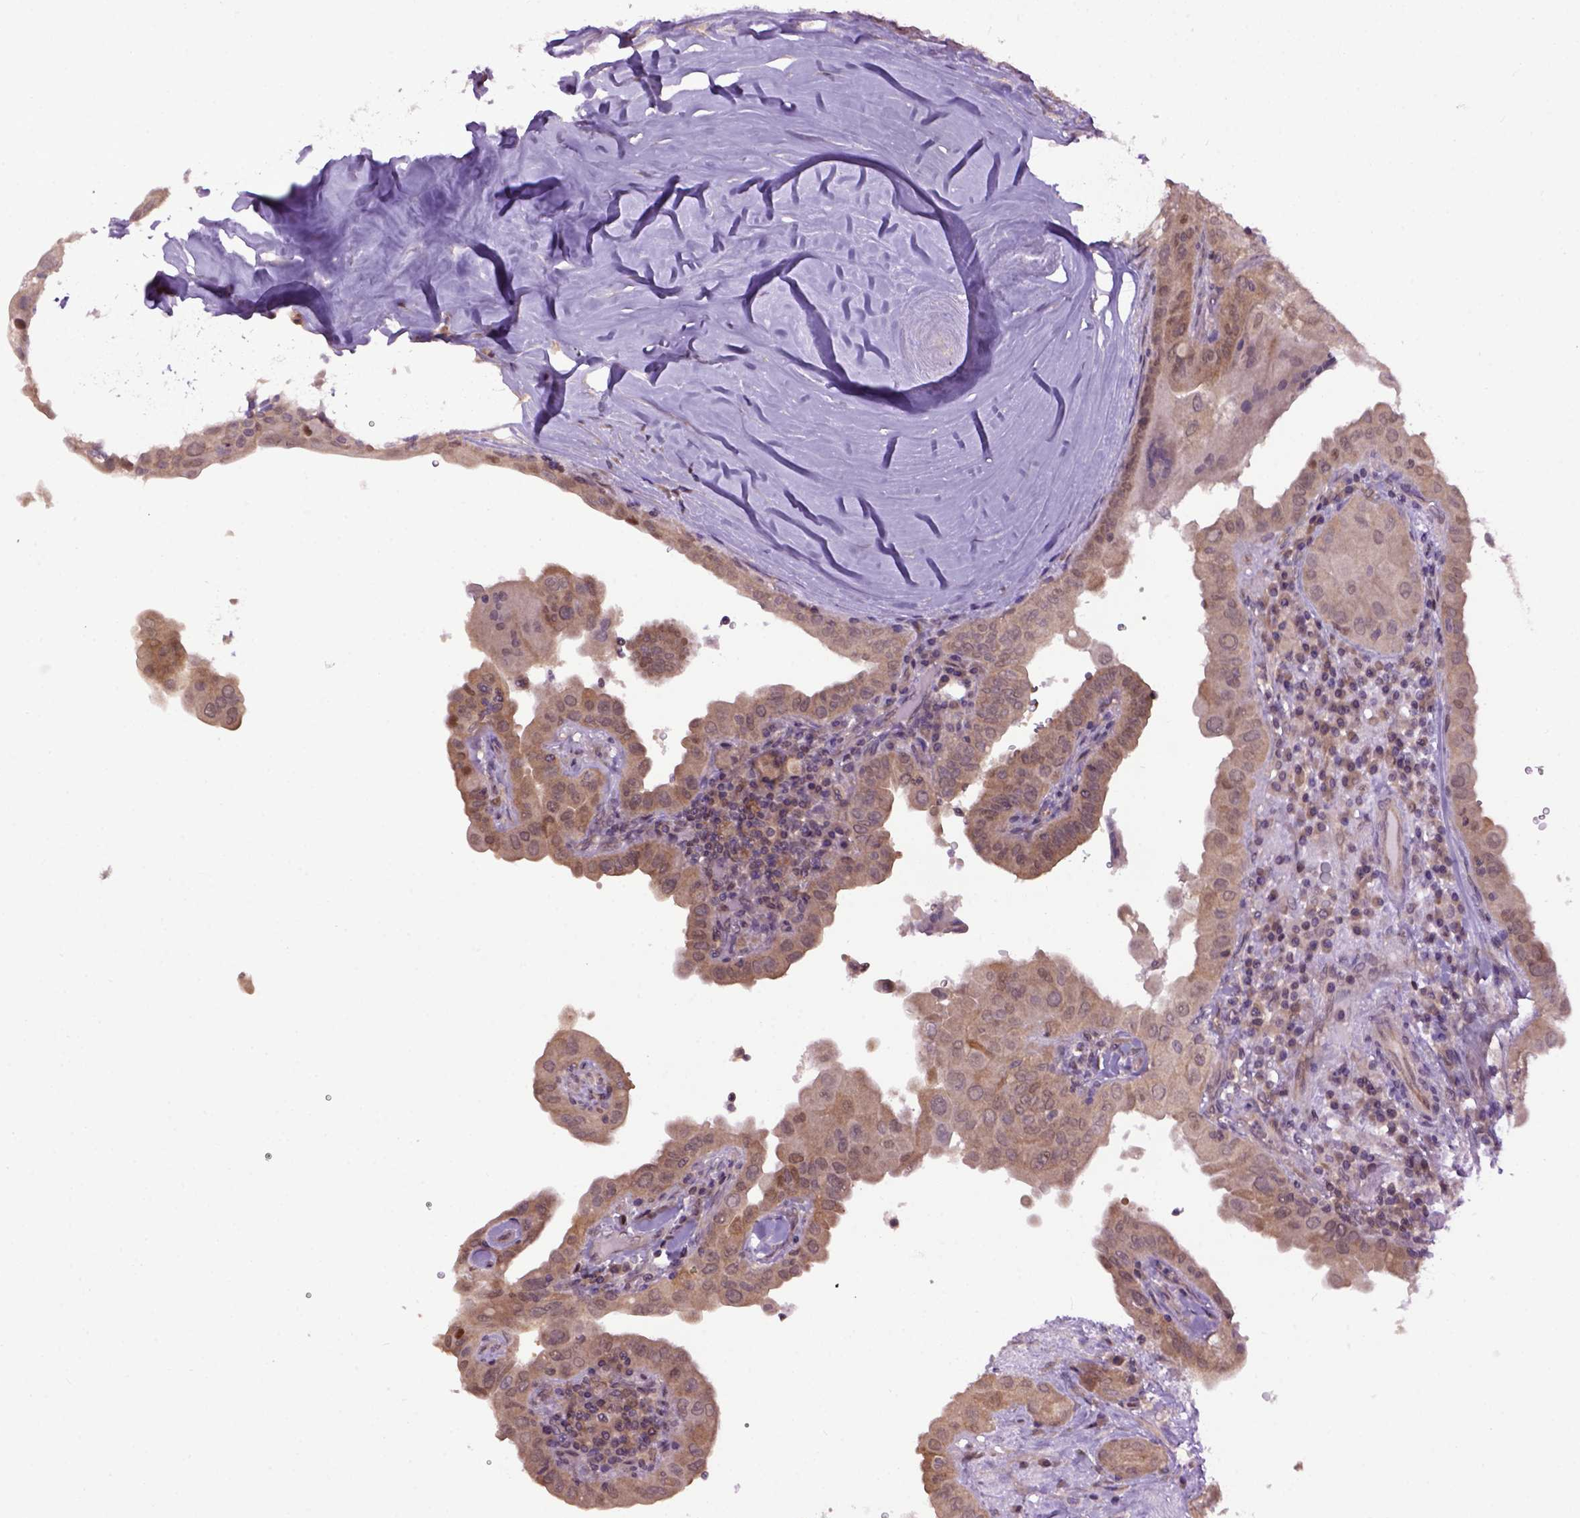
{"staining": {"intensity": "moderate", "quantity": ">75%", "location": "cytoplasmic/membranous"}, "tissue": "thyroid cancer", "cell_type": "Tumor cells", "image_type": "cancer", "snomed": [{"axis": "morphology", "description": "Papillary adenocarcinoma, NOS"}, {"axis": "topography", "description": "Thyroid gland"}], "caption": "Thyroid cancer (papillary adenocarcinoma) stained with a brown dye displays moderate cytoplasmic/membranous positive expression in about >75% of tumor cells.", "gene": "WDR48", "patient": {"sex": "female", "age": 37}}